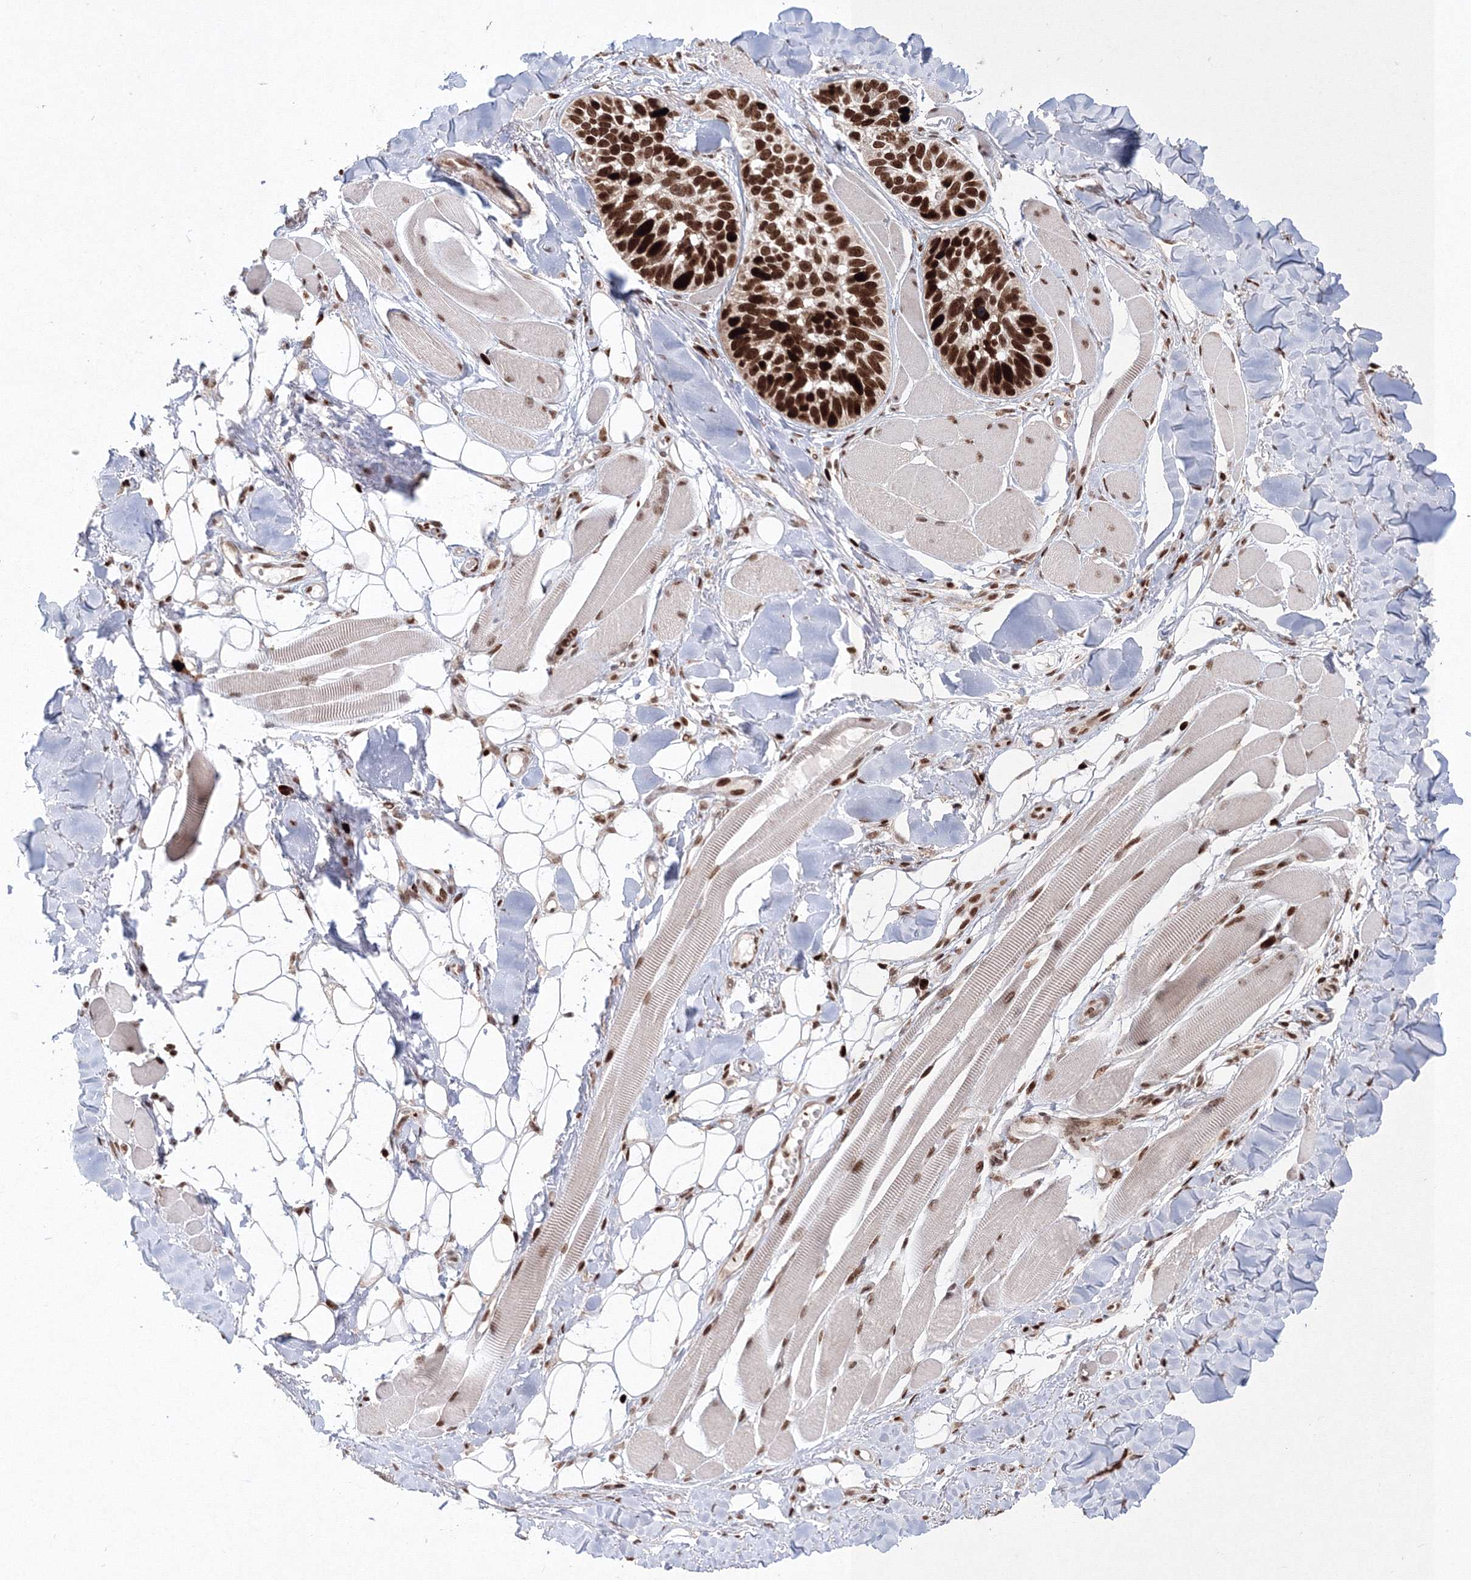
{"staining": {"intensity": "strong", "quantity": ">75%", "location": "nuclear"}, "tissue": "skin cancer", "cell_type": "Tumor cells", "image_type": "cancer", "snomed": [{"axis": "morphology", "description": "Basal cell carcinoma"}, {"axis": "topography", "description": "Skin"}], "caption": "Immunohistochemistry (IHC) (DAB) staining of human skin basal cell carcinoma demonstrates strong nuclear protein staining in approximately >75% of tumor cells.", "gene": "LIG1", "patient": {"sex": "male", "age": 62}}